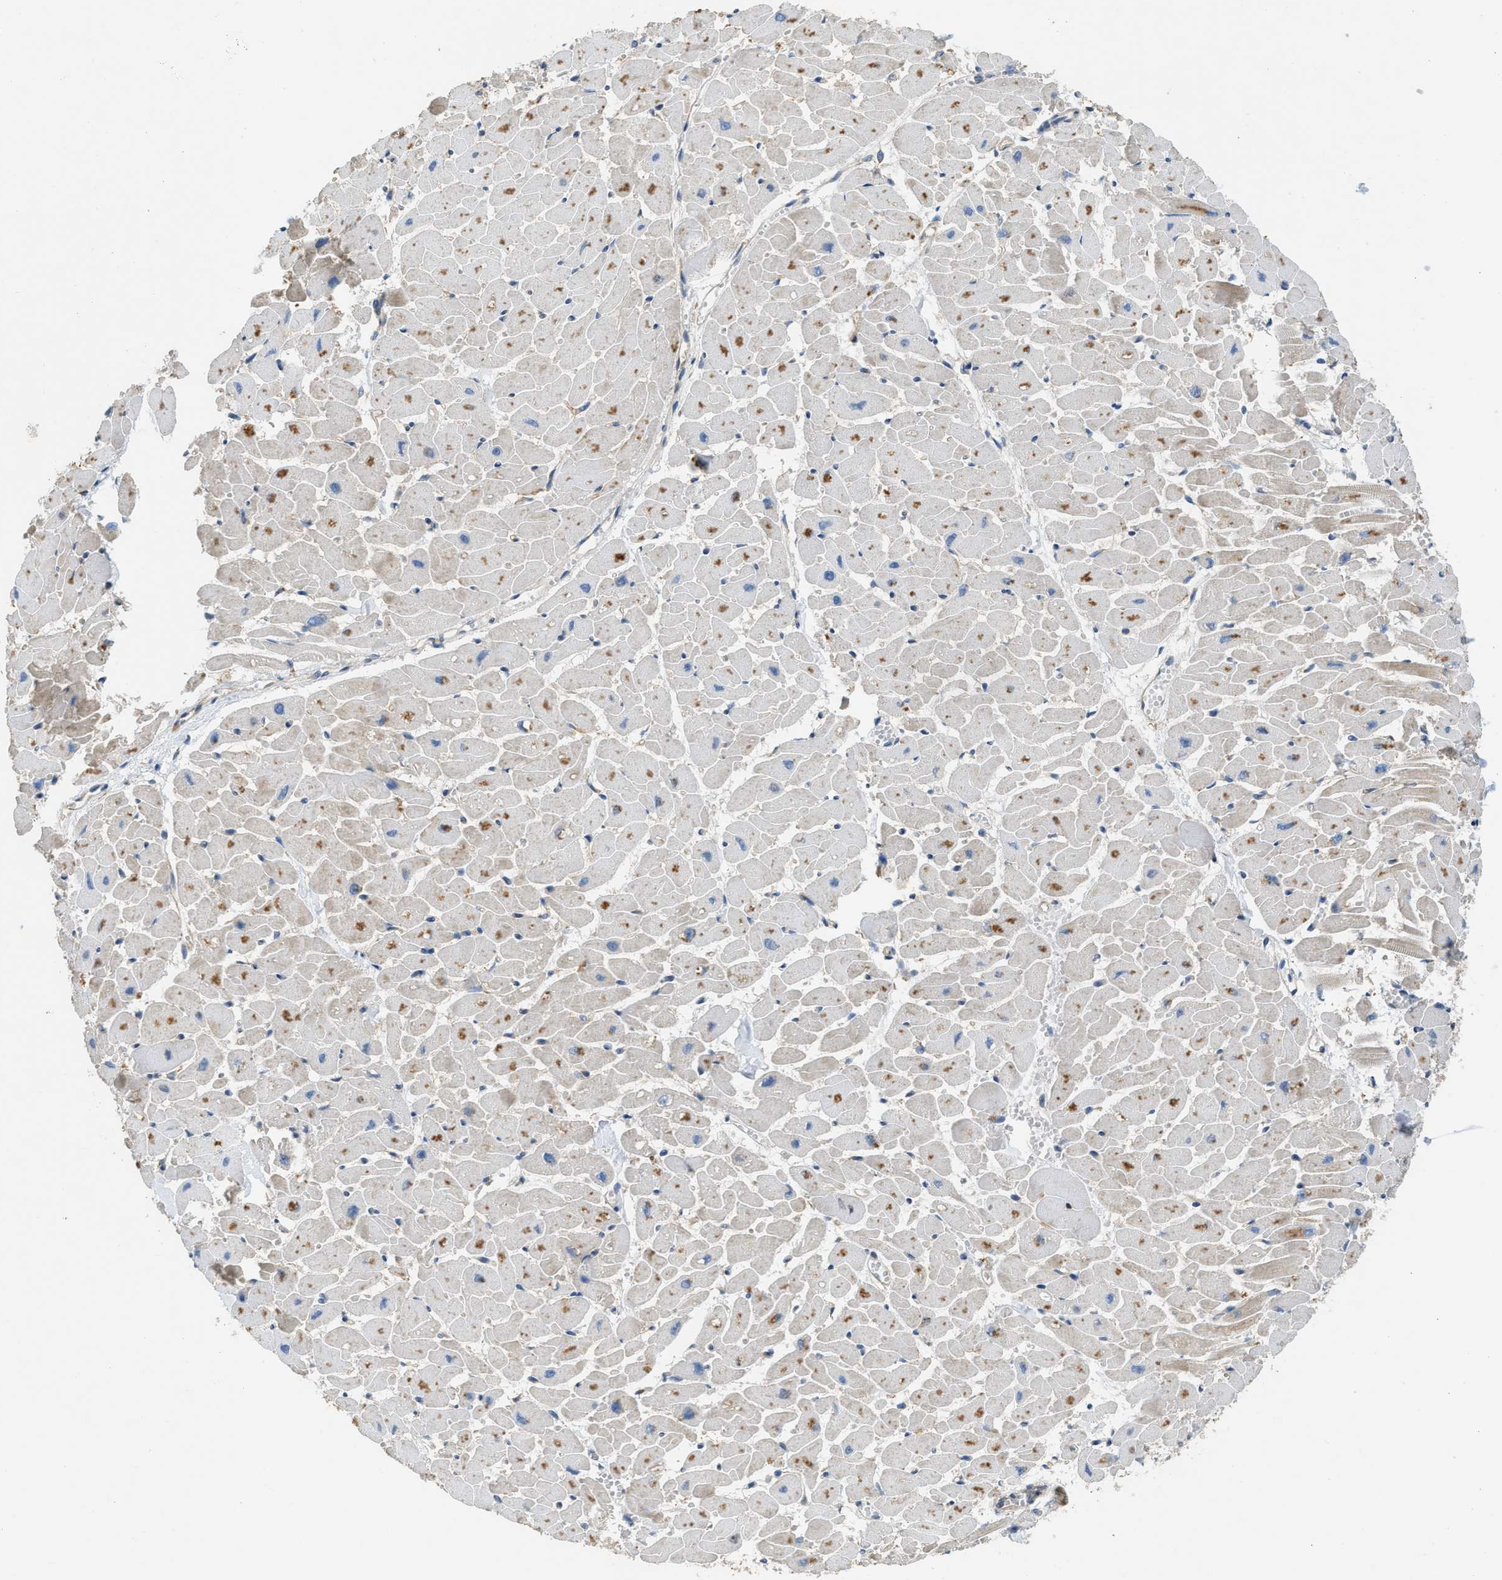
{"staining": {"intensity": "moderate", "quantity": "<25%", "location": "cytoplasmic/membranous"}, "tissue": "heart muscle", "cell_type": "Cardiomyocytes", "image_type": "normal", "snomed": [{"axis": "morphology", "description": "Normal tissue, NOS"}, {"axis": "topography", "description": "Heart"}], "caption": "IHC of benign human heart muscle exhibits low levels of moderate cytoplasmic/membranous staining in about <25% of cardiomyocytes.", "gene": "TMEM68", "patient": {"sex": "female", "age": 19}}